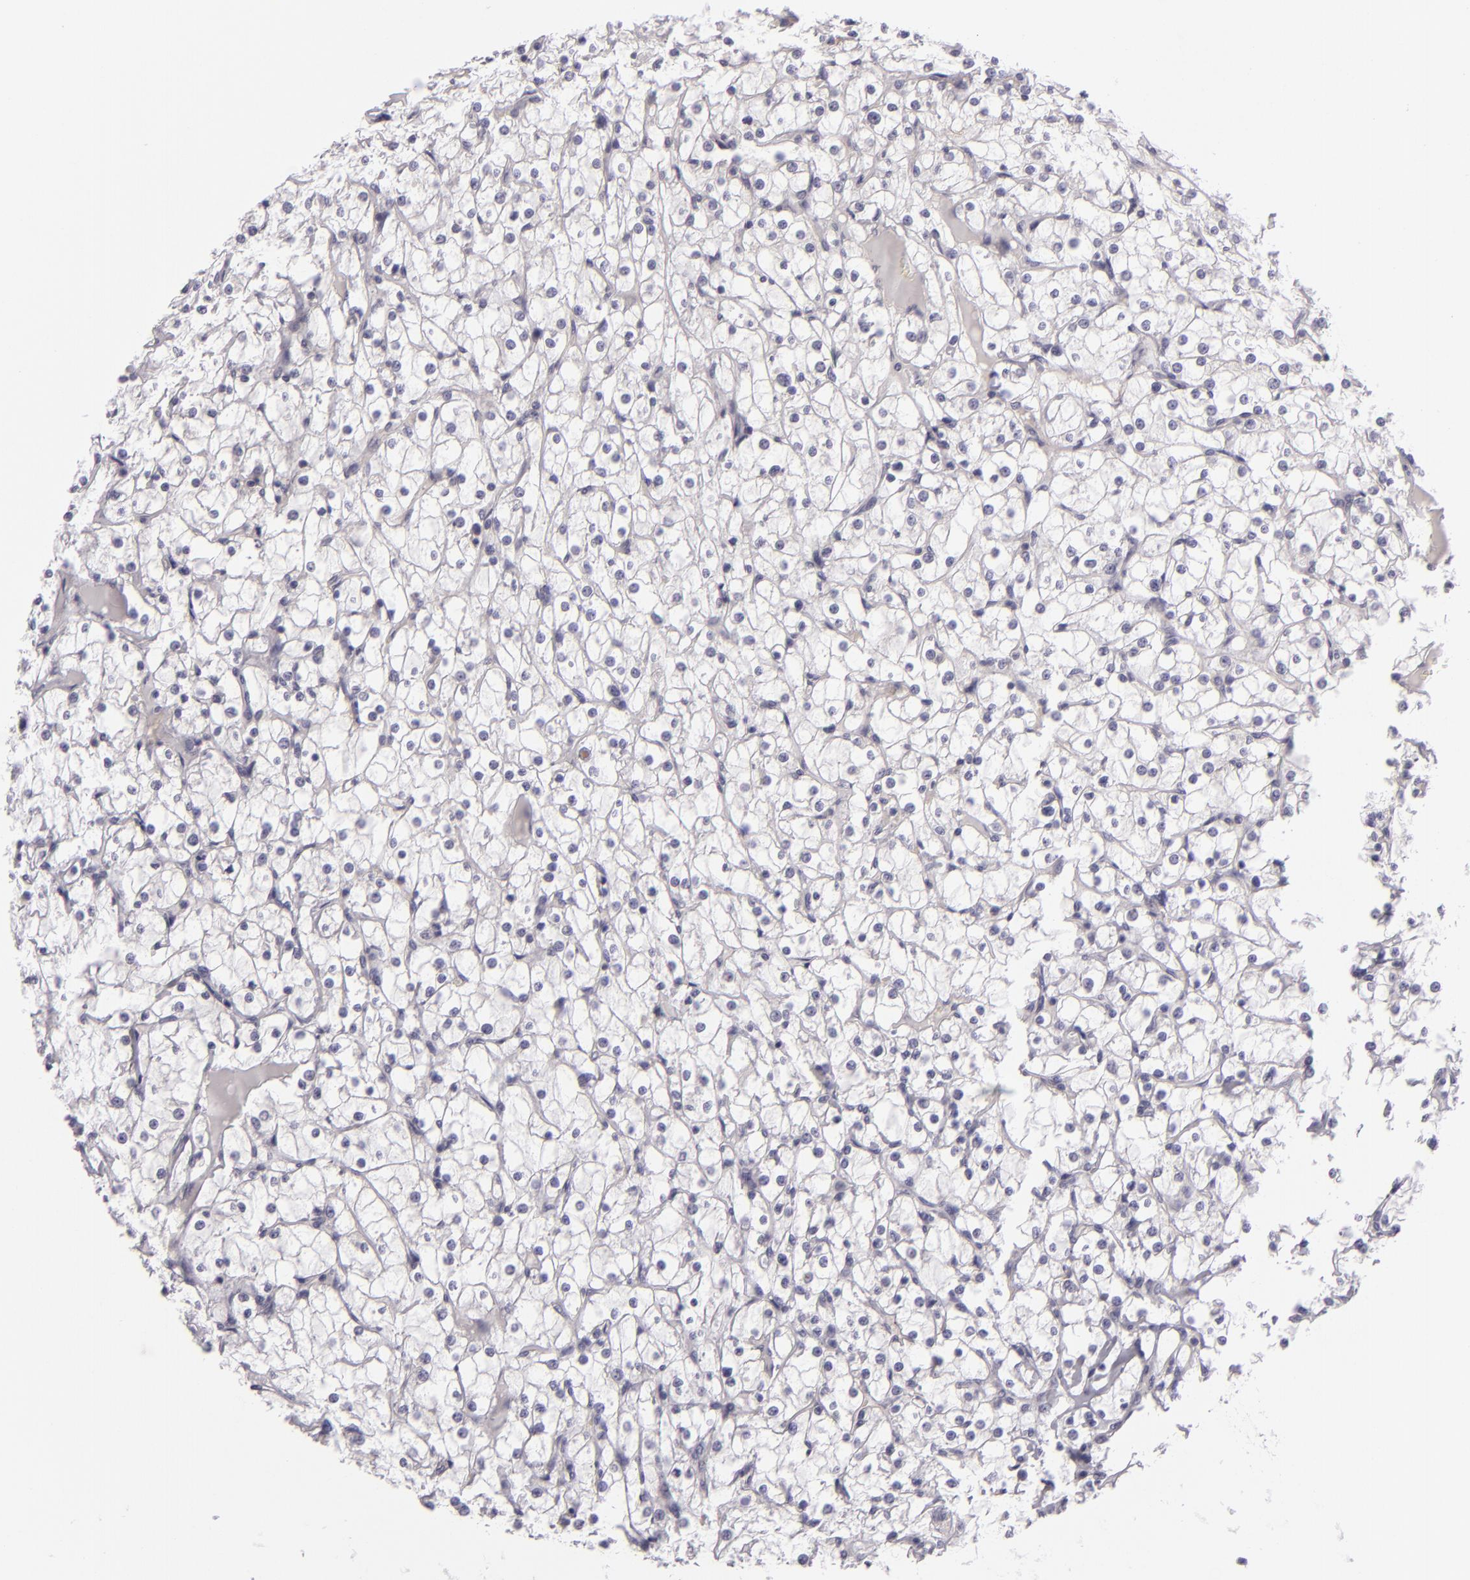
{"staining": {"intensity": "negative", "quantity": "none", "location": "none"}, "tissue": "renal cancer", "cell_type": "Tumor cells", "image_type": "cancer", "snomed": [{"axis": "morphology", "description": "Adenocarcinoma, NOS"}, {"axis": "topography", "description": "Kidney"}], "caption": "This histopathology image is of renal cancer (adenocarcinoma) stained with immunohistochemistry to label a protein in brown with the nuclei are counter-stained blue. There is no positivity in tumor cells.", "gene": "EGFL6", "patient": {"sex": "female", "age": 73}}